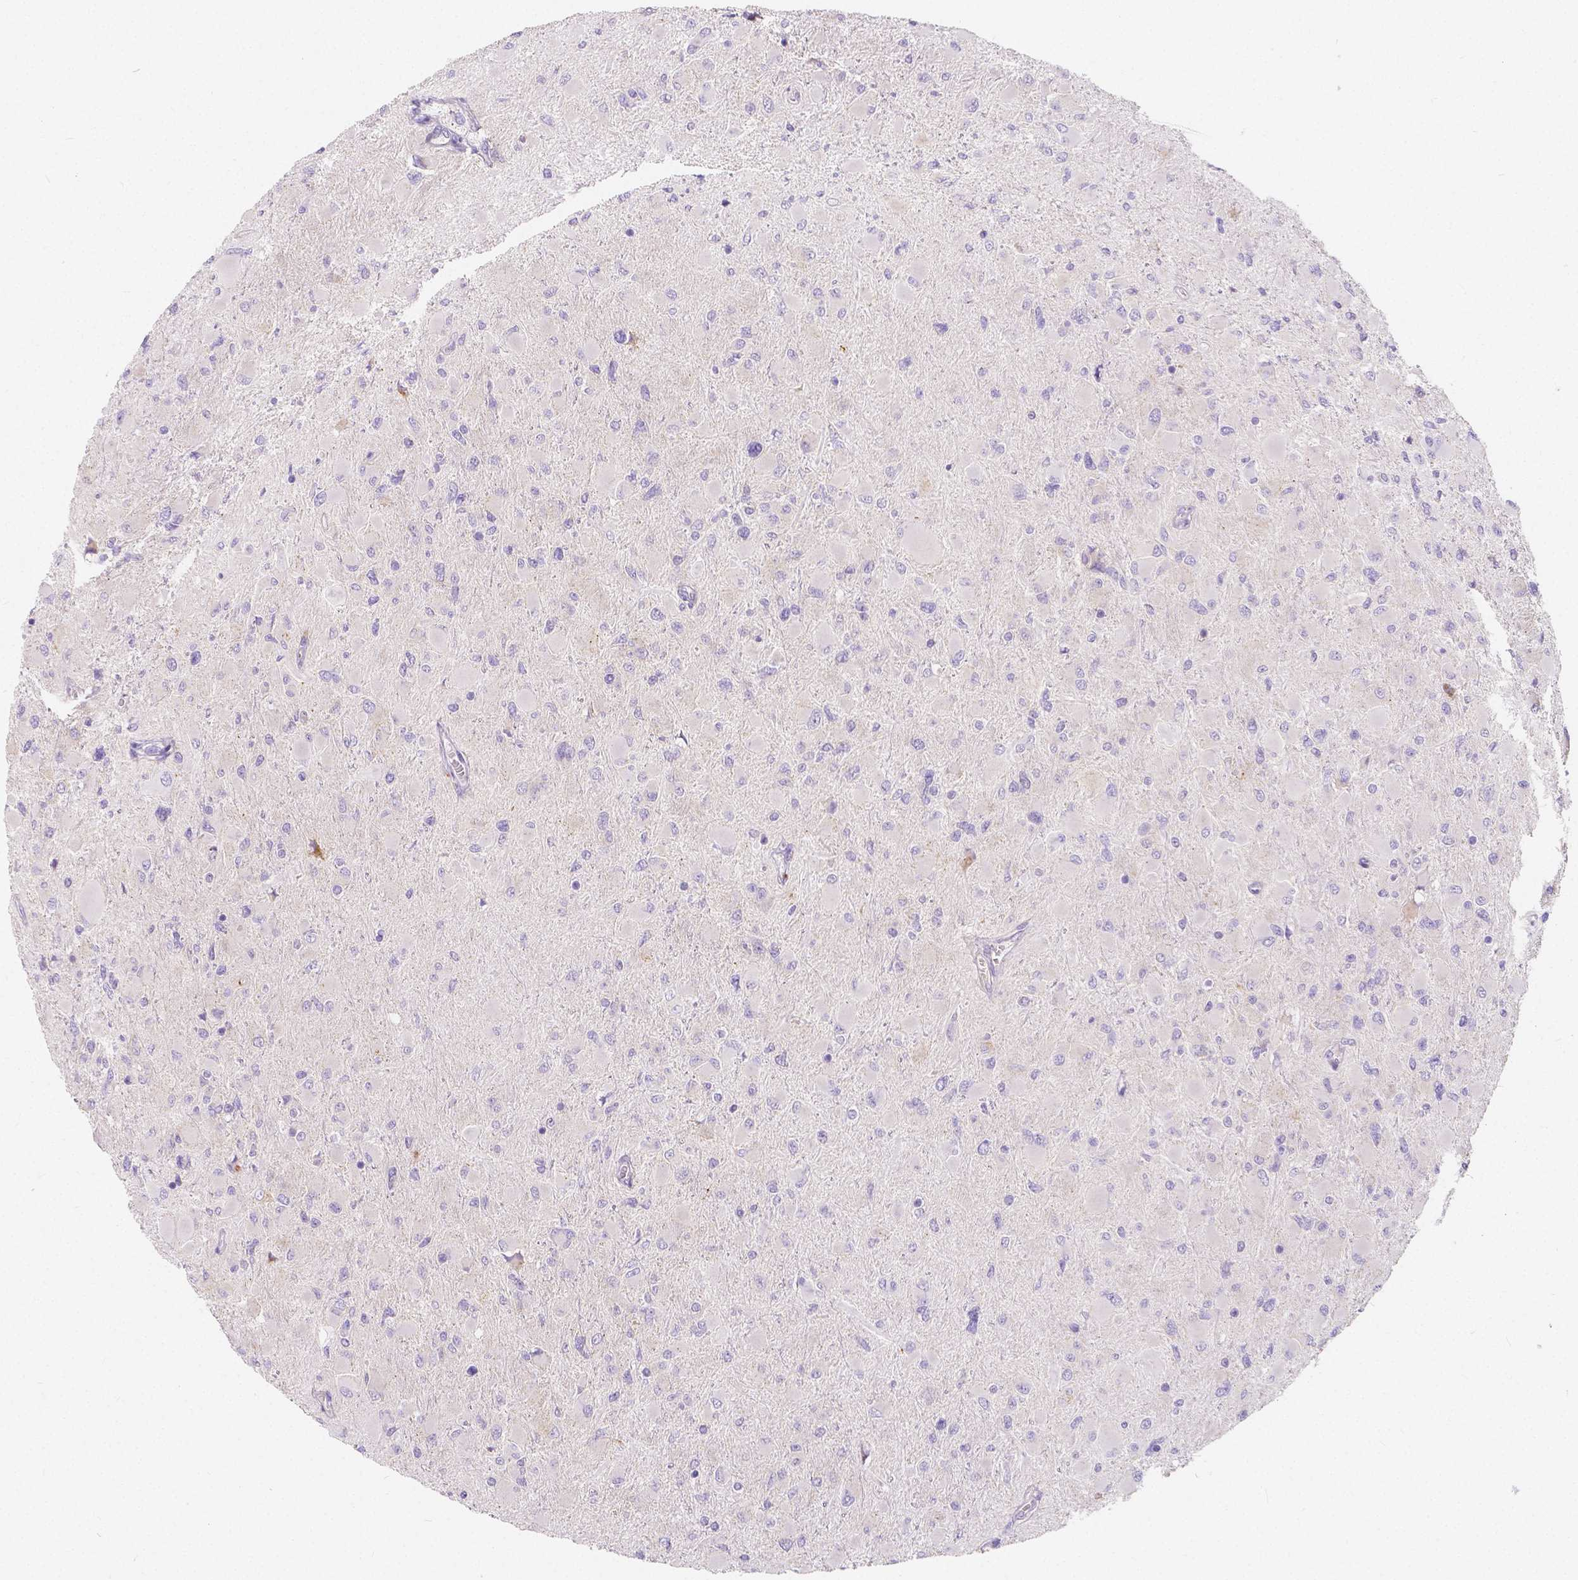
{"staining": {"intensity": "negative", "quantity": "none", "location": "none"}, "tissue": "glioma", "cell_type": "Tumor cells", "image_type": "cancer", "snomed": [{"axis": "morphology", "description": "Glioma, malignant, High grade"}, {"axis": "topography", "description": "Cerebral cortex"}], "caption": "DAB (3,3'-diaminobenzidine) immunohistochemical staining of glioma demonstrates no significant expression in tumor cells.", "gene": "RNF186", "patient": {"sex": "female", "age": 36}}